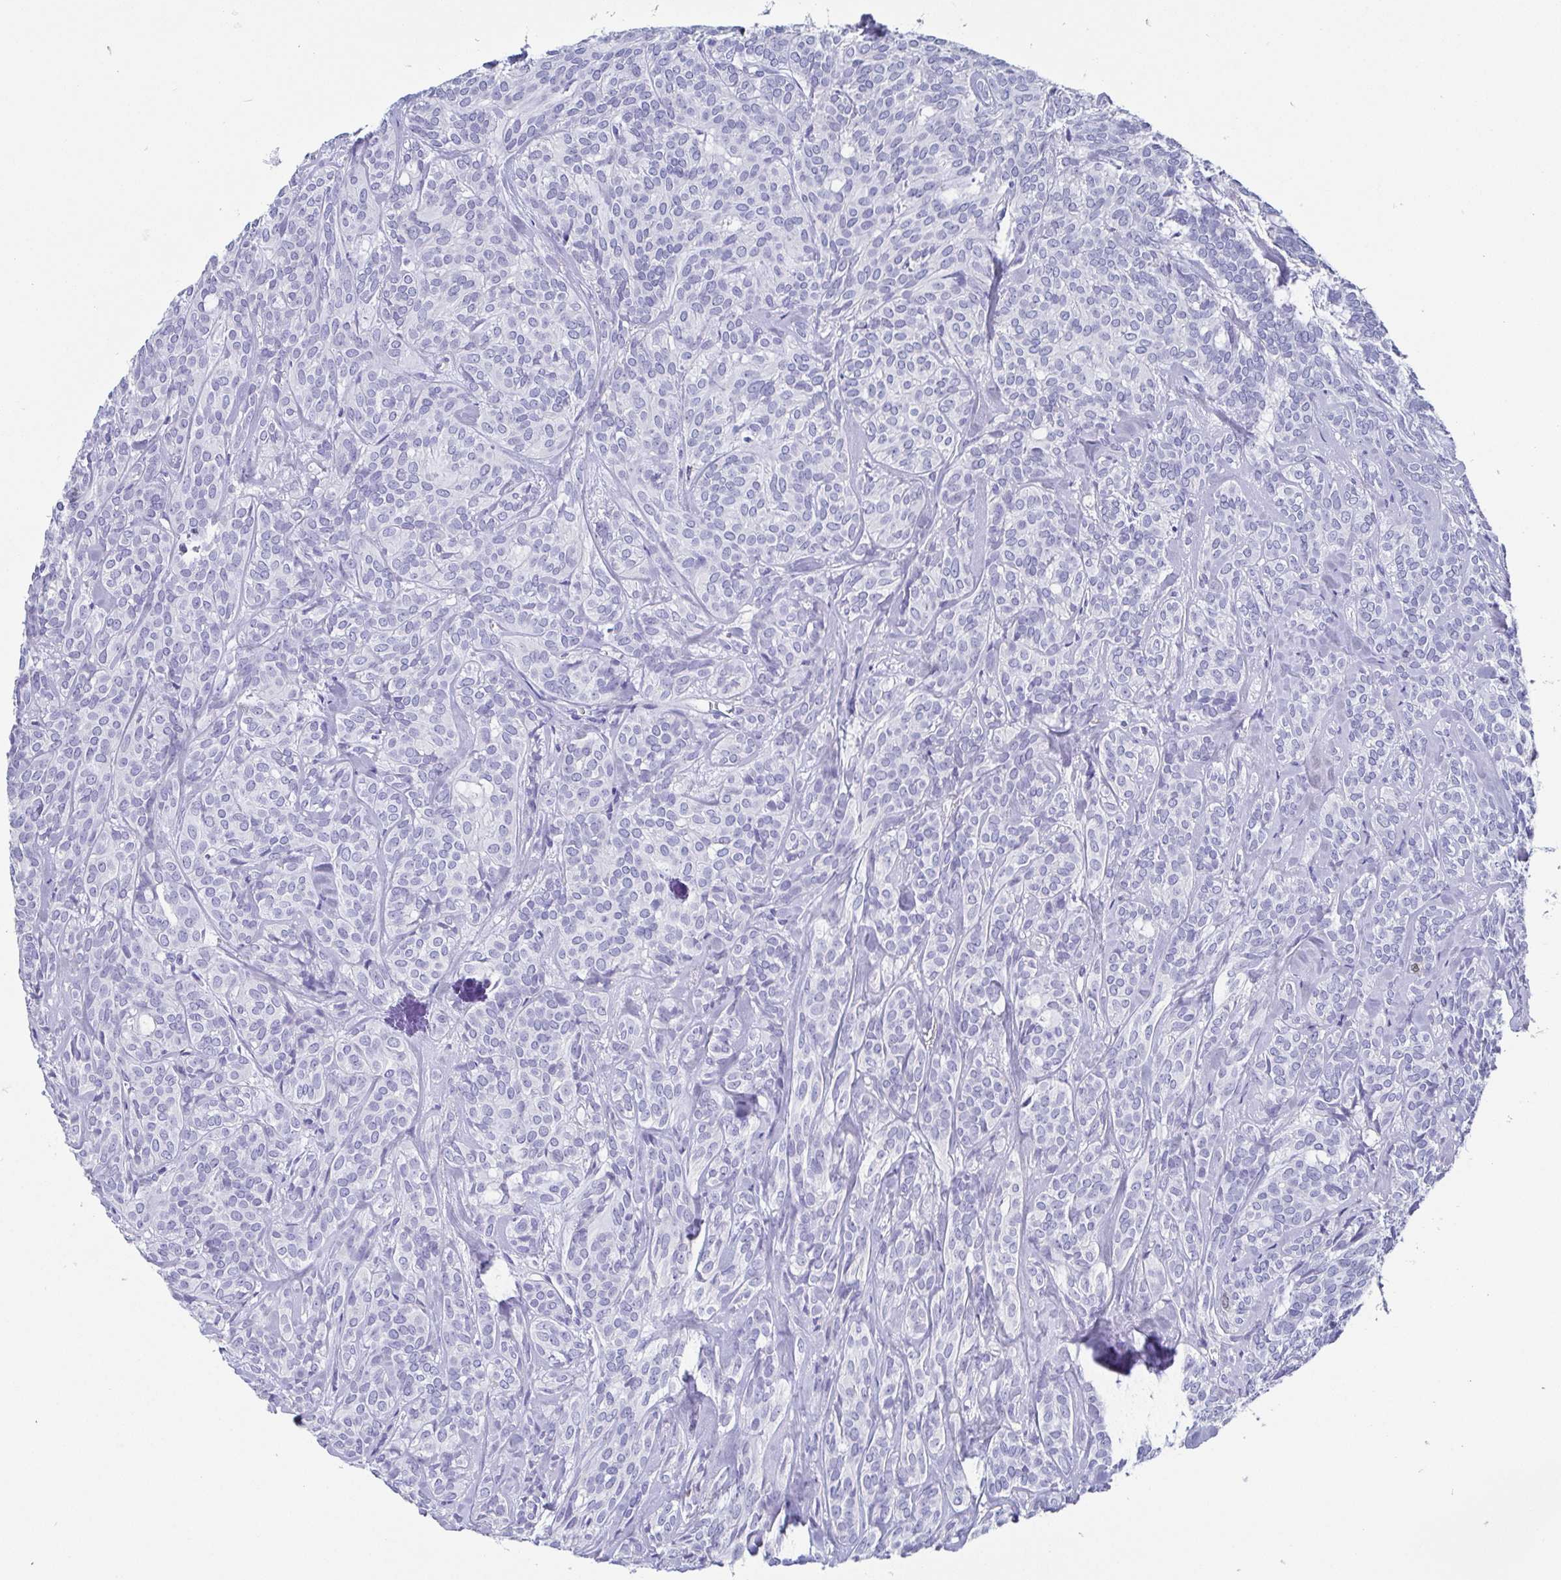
{"staining": {"intensity": "negative", "quantity": "none", "location": "none"}, "tissue": "head and neck cancer", "cell_type": "Tumor cells", "image_type": "cancer", "snomed": [{"axis": "morphology", "description": "Adenocarcinoma, NOS"}, {"axis": "topography", "description": "Head-Neck"}], "caption": "An immunohistochemistry photomicrograph of head and neck adenocarcinoma is shown. There is no staining in tumor cells of head and neck adenocarcinoma.", "gene": "SCGN", "patient": {"sex": "female", "age": 57}}